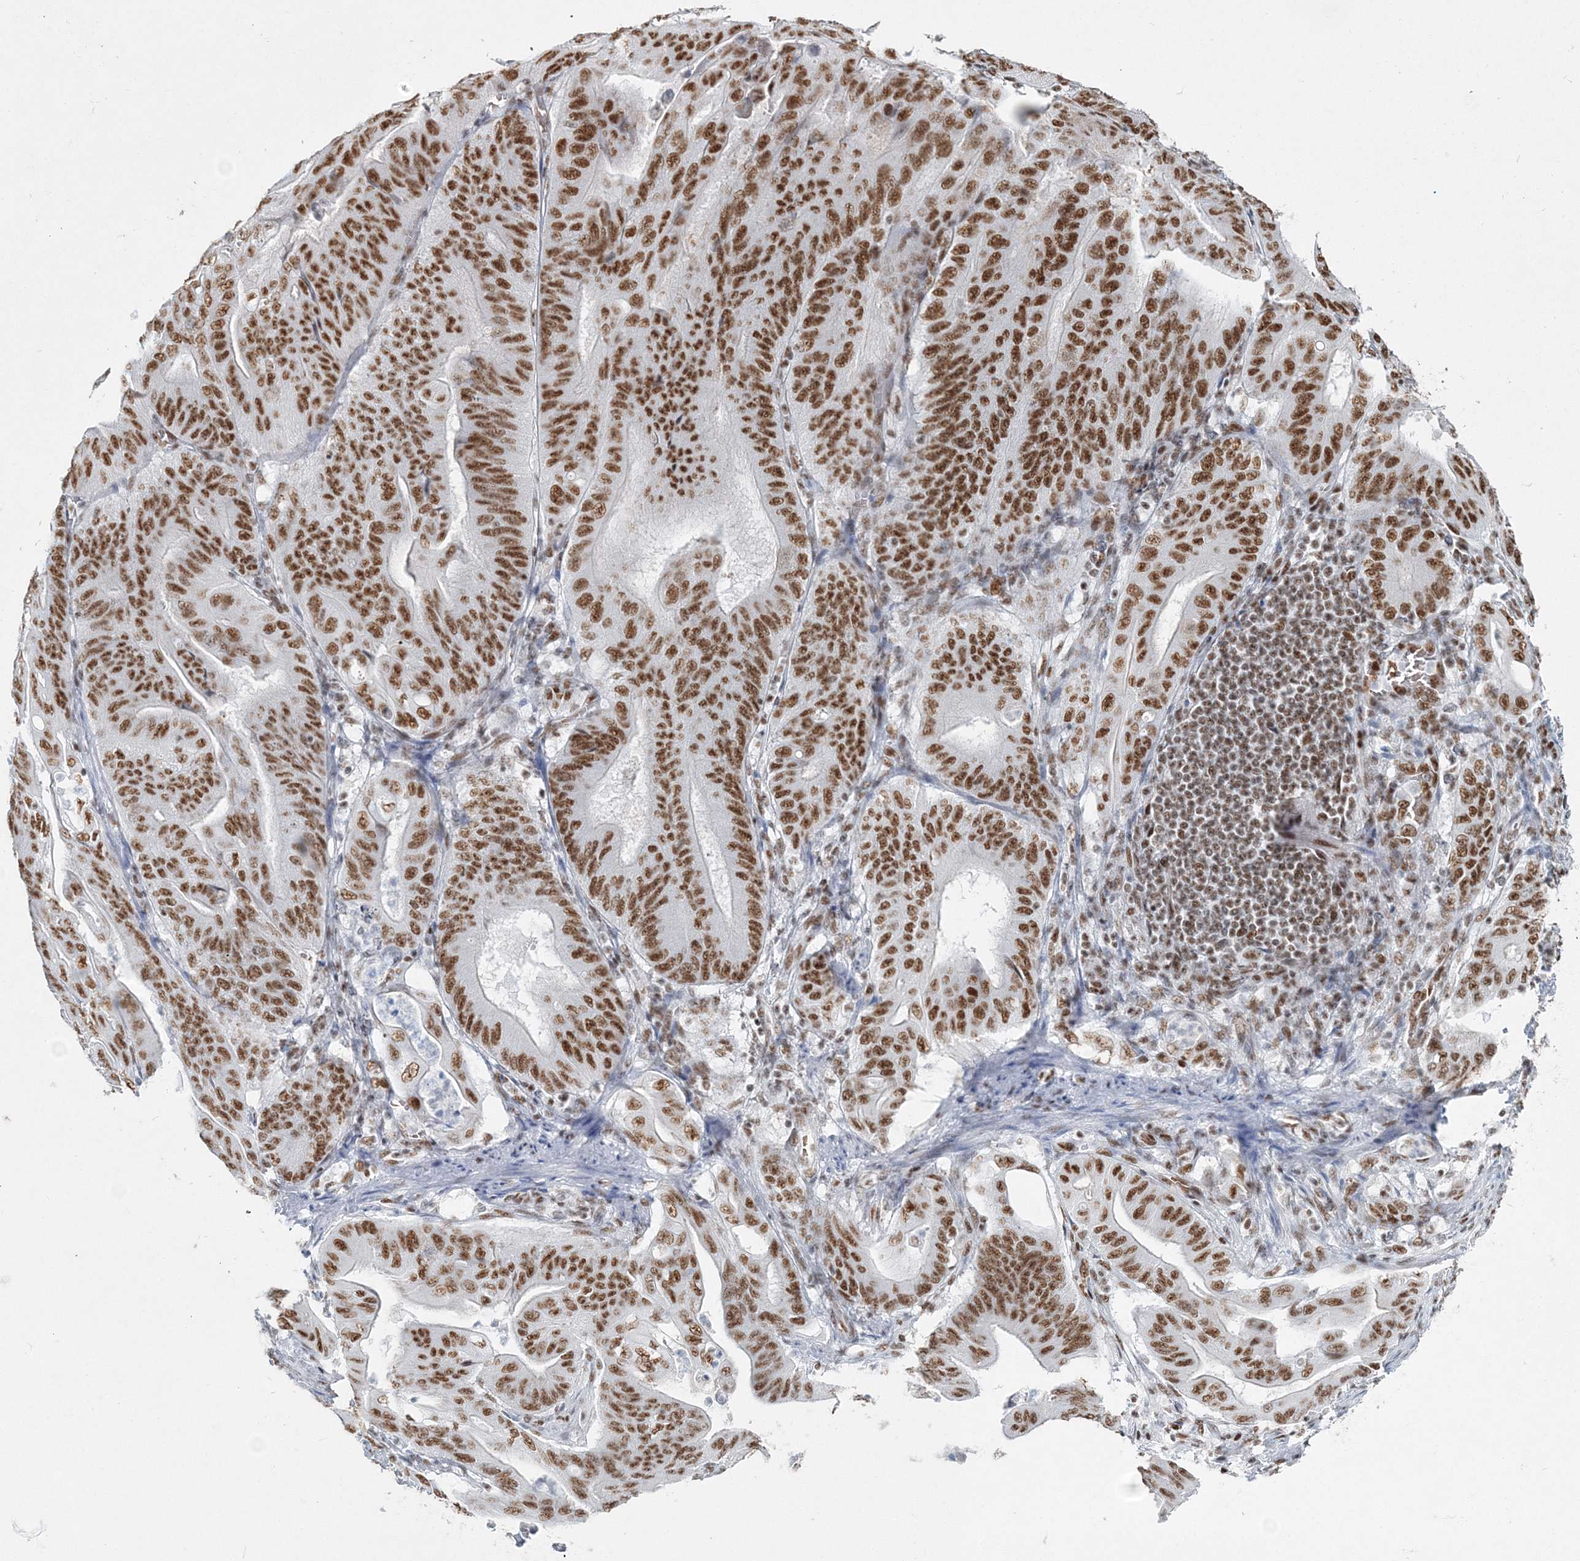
{"staining": {"intensity": "moderate", "quantity": ">75%", "location": "nuclear"}, "tissue": "stomach cancer", "cell_type": "Tumor cells", "image_type": "cancer", "snomed": [{"axis": "morphology", "description": "Adenocarcinoma, NOS"}, {"axis": "topography", "description": "Stomach"}], "caption": "Immunohistochemistry image of stomach cancer (adenocarcinoma) stained for a protein (brown), which displays medium levels of moderate nuclear expression in approximately >75% of tumor cells.", "gene": "QRICH1", "patient": {"sex": "female", "age": 73}}